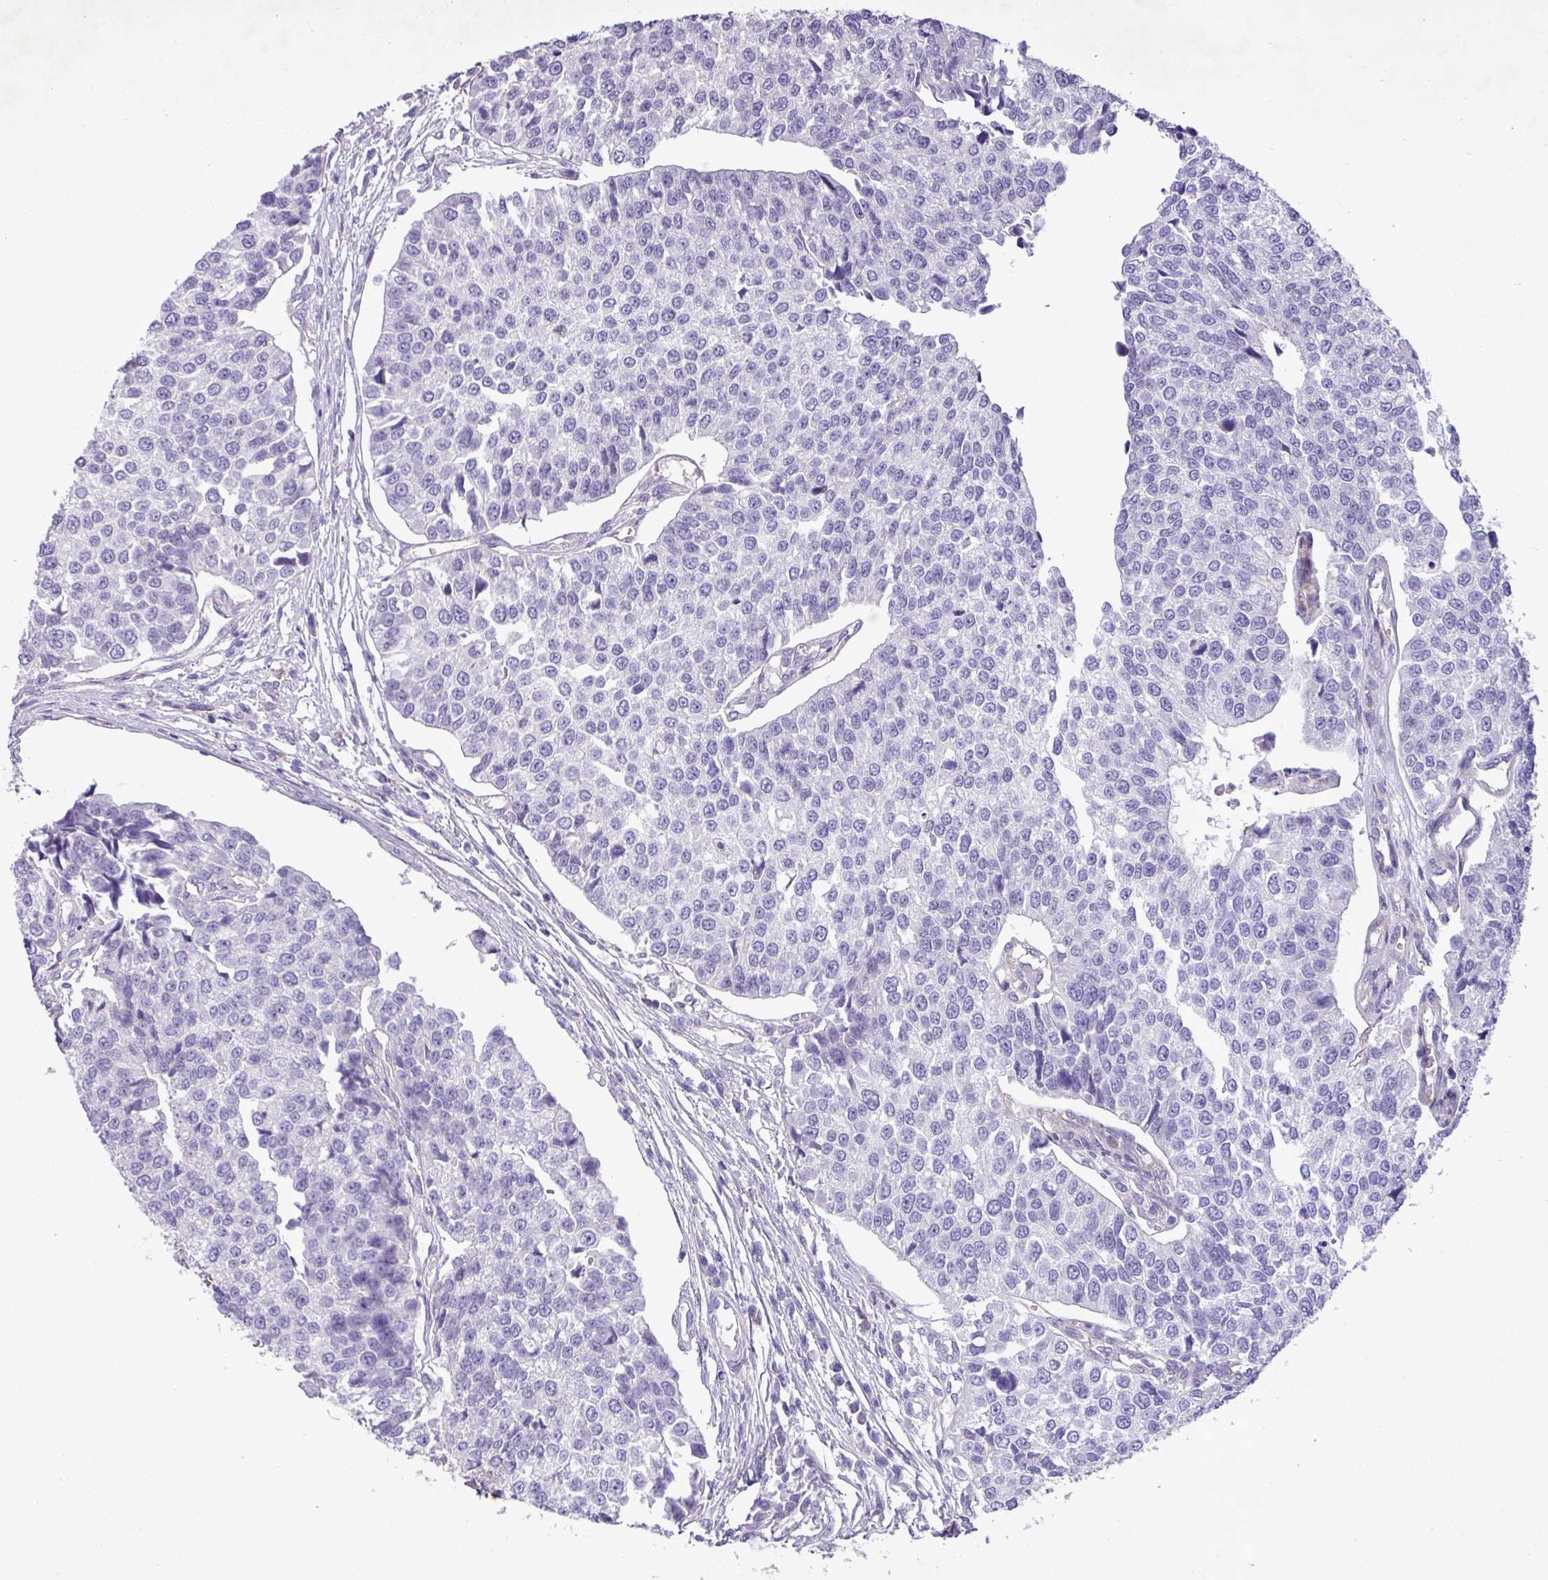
{"staining": {"intensity": "negative", "quantity": "none", "location": "none"}, "tissue": "urothelial cancer", "cell_type": "Tumor cells", "image_type": "cancer", "snomed": [{"axis": "morphology", "description": "Urothelial carcinoma, Low grade"}, {"axis": "topography", "description": "Urinary bladder"}], "caption": "A histopathology image of human low-grade urothelial carcinoma is negative for staining in tumor cells. (DAB immunohistochemistry (IHC), high magnification).", "gene": "KIRREL3", "patient": {"sex": "female", "age": 78}}